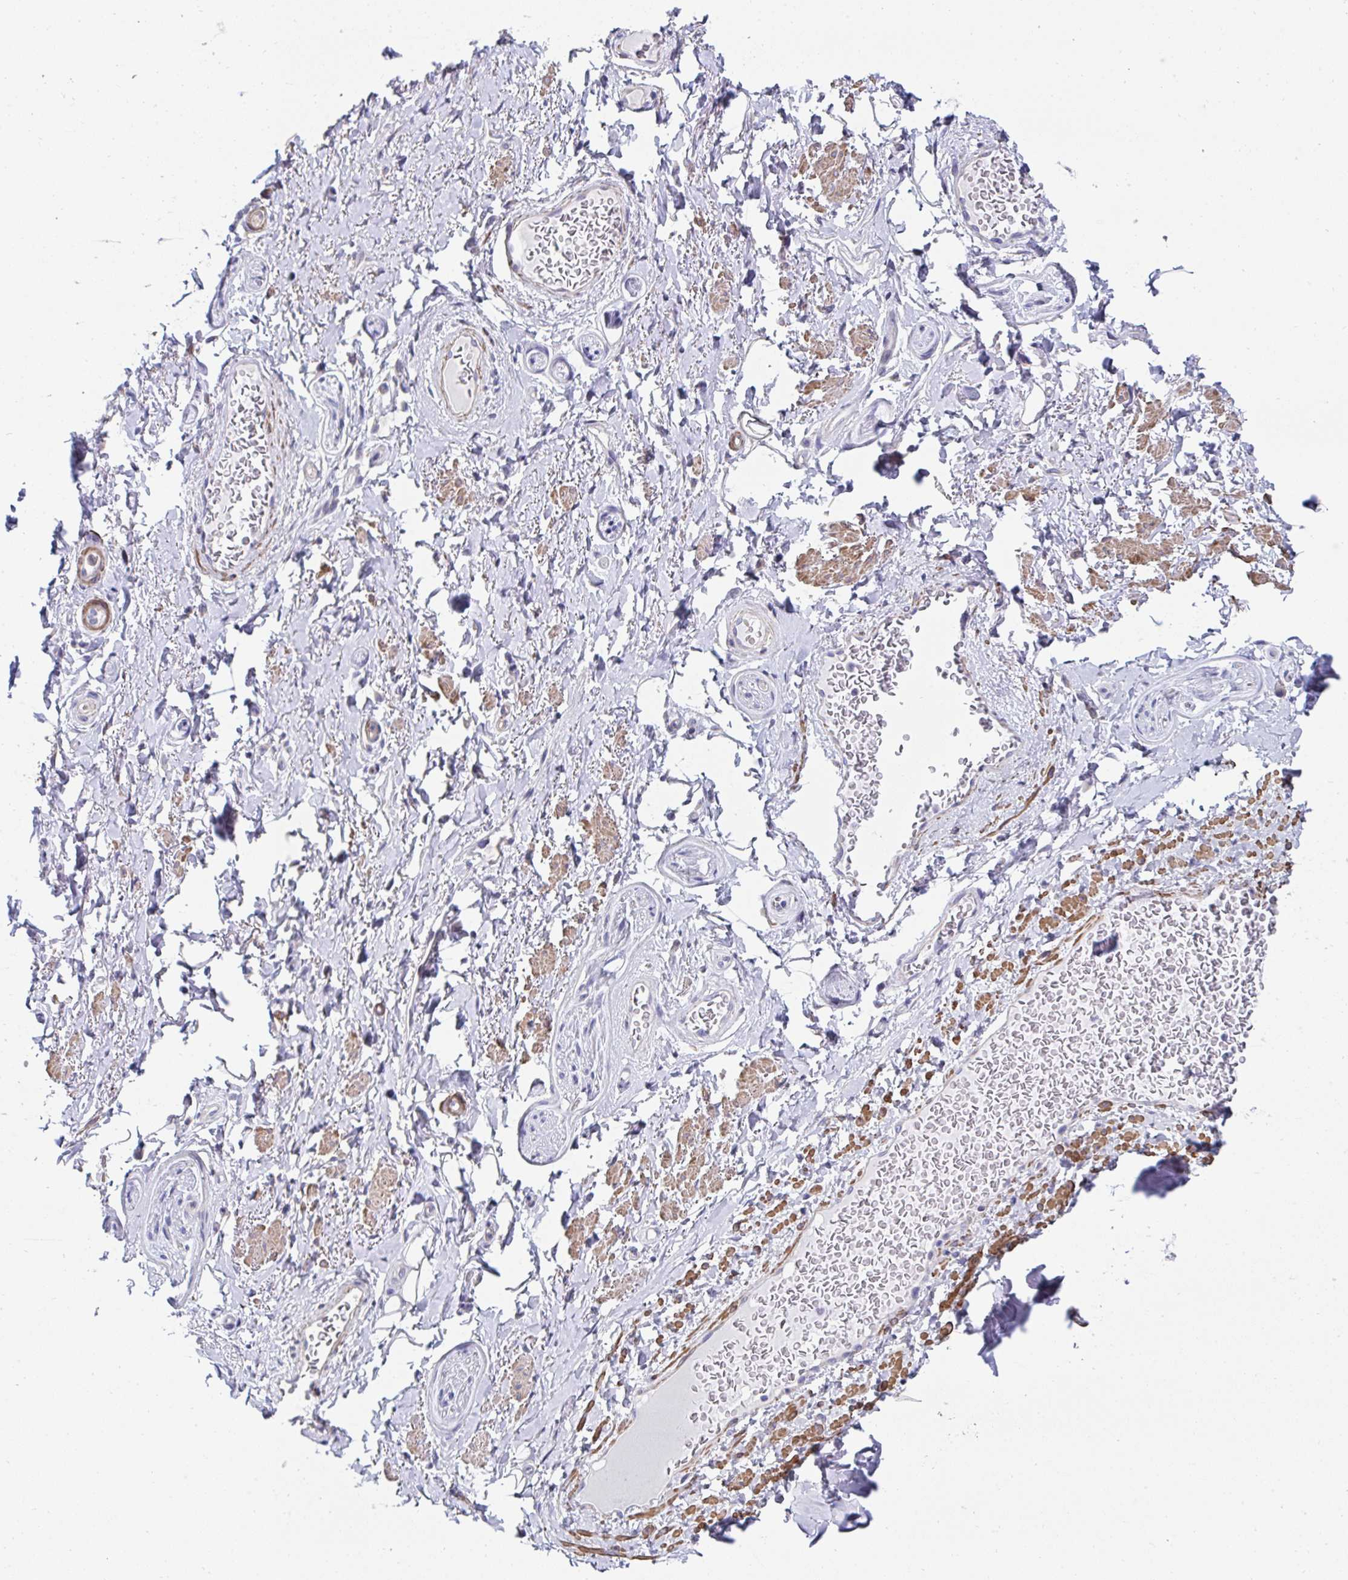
{"staining": {"intensity": "negative", "quantity": "none", "location": "none"}, "tissue": "adipose tissue", "cell_type": "Adipocytes", "image_type": "normal", "snomed": [{"axis": "morphology", "description": "Normal tissue, NOS"}, {"axis": "topography", "description": "Peripheral nerve tissue"}], "caption": "IHC image of benign adipose tissue: human adipose tissue stained with DAB (3,3'-diaminobenzidine) demonstrates no significant protein positivity in adipocytes. (DAB immunohistochemistry (IHC) visualized using brightfield microscopy, high magnification).", "gene": "FBXL13", "patient": {"sex": "male", "age": 51}}